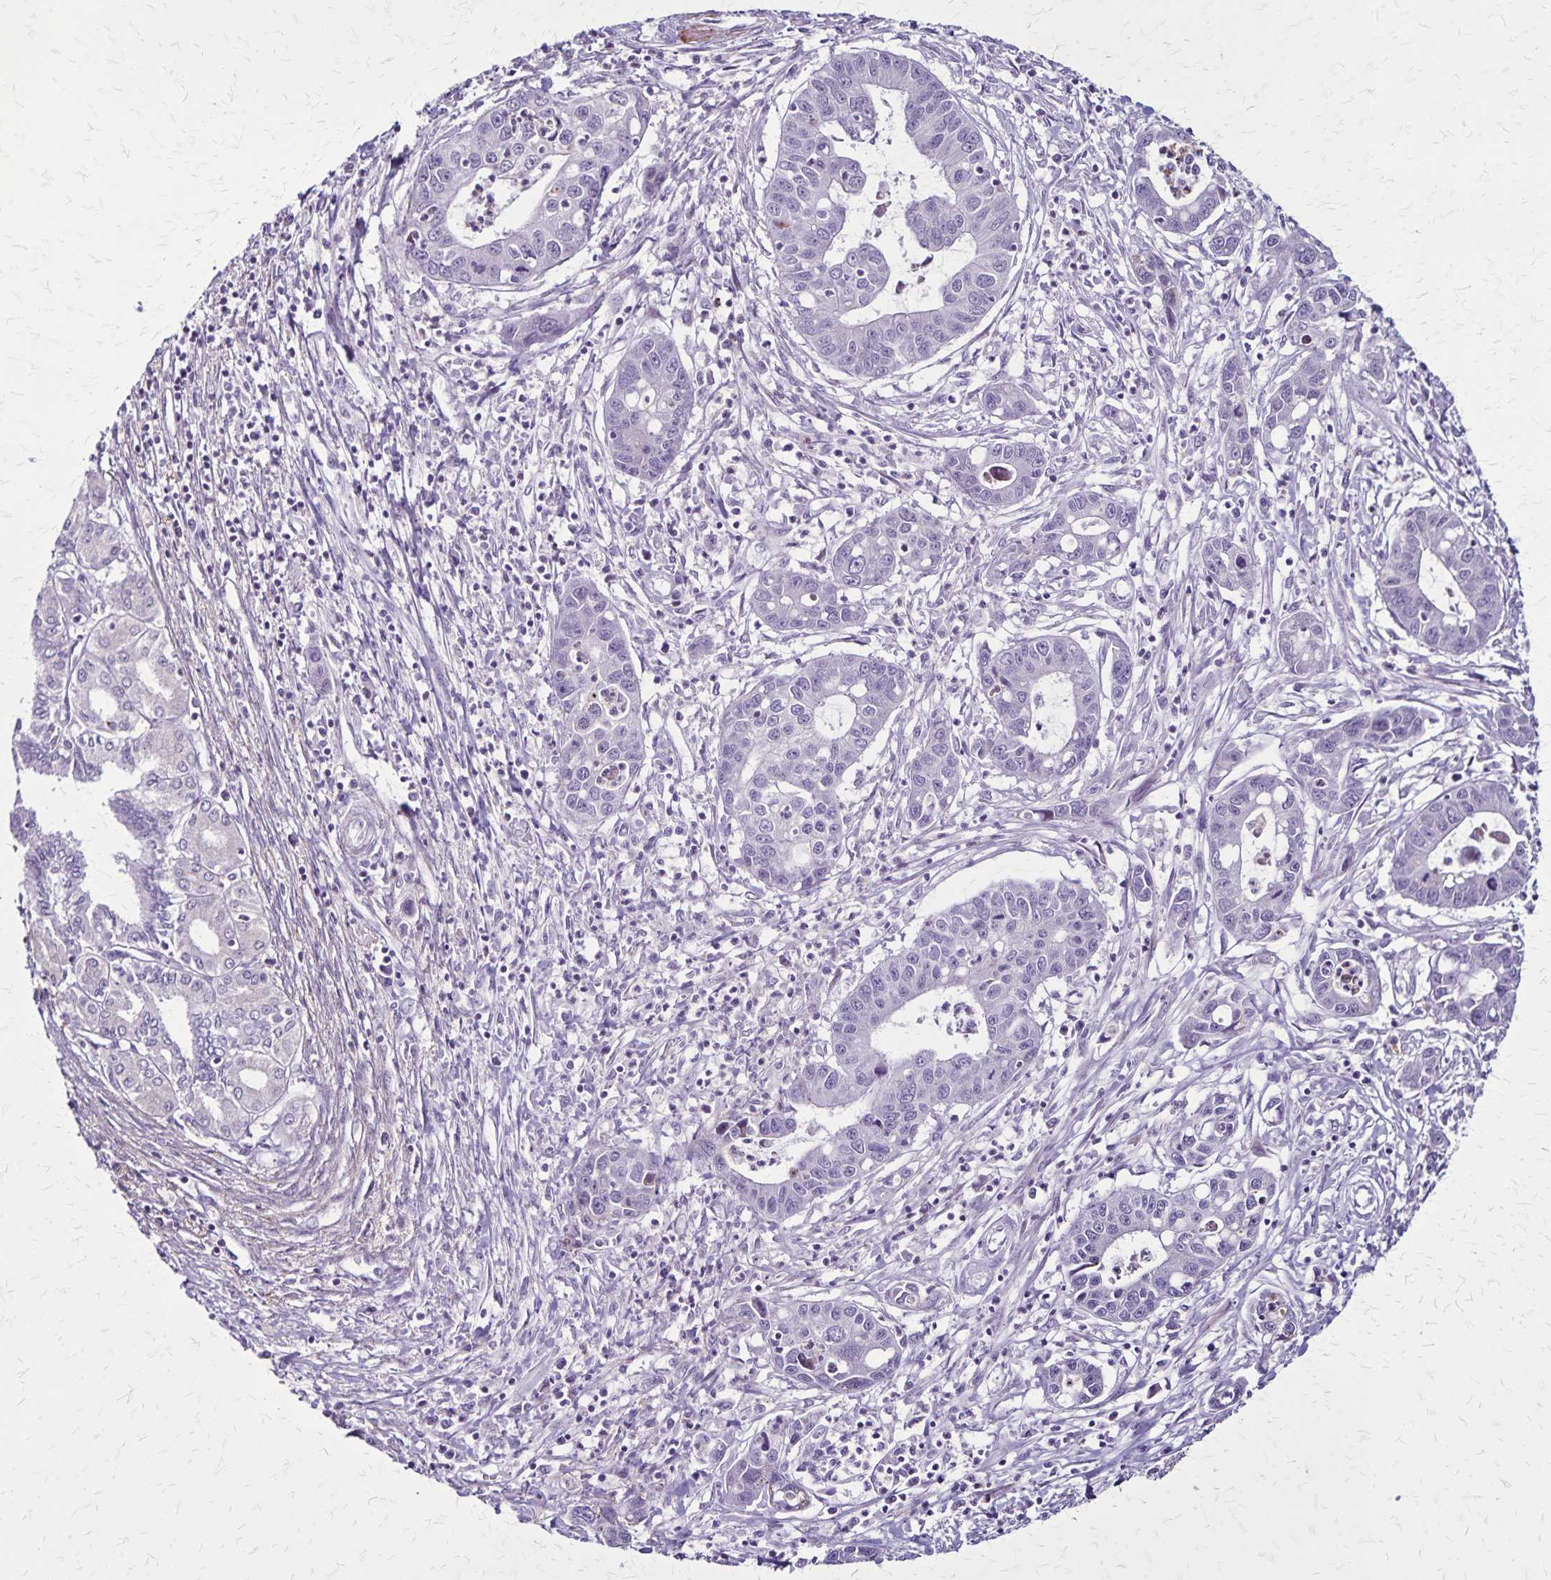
{"staining": {"intensity": "negative", "quantity": "none", "location": "none"}, "tissue": "liver cancer", "cell_type": "Tumor cells", "image_type": "cancer", "snomed": [{"axis": "morphology", "description": "Cholangiocarcinoma"}, {"axis": "topography", "description": "Liver"}], "caption": "Tumor cells show no significant protein positivity in cholangiocarcinoma (liver).", "gene": "OR51B5", "patient": {"sex": "male", "age": 58}}